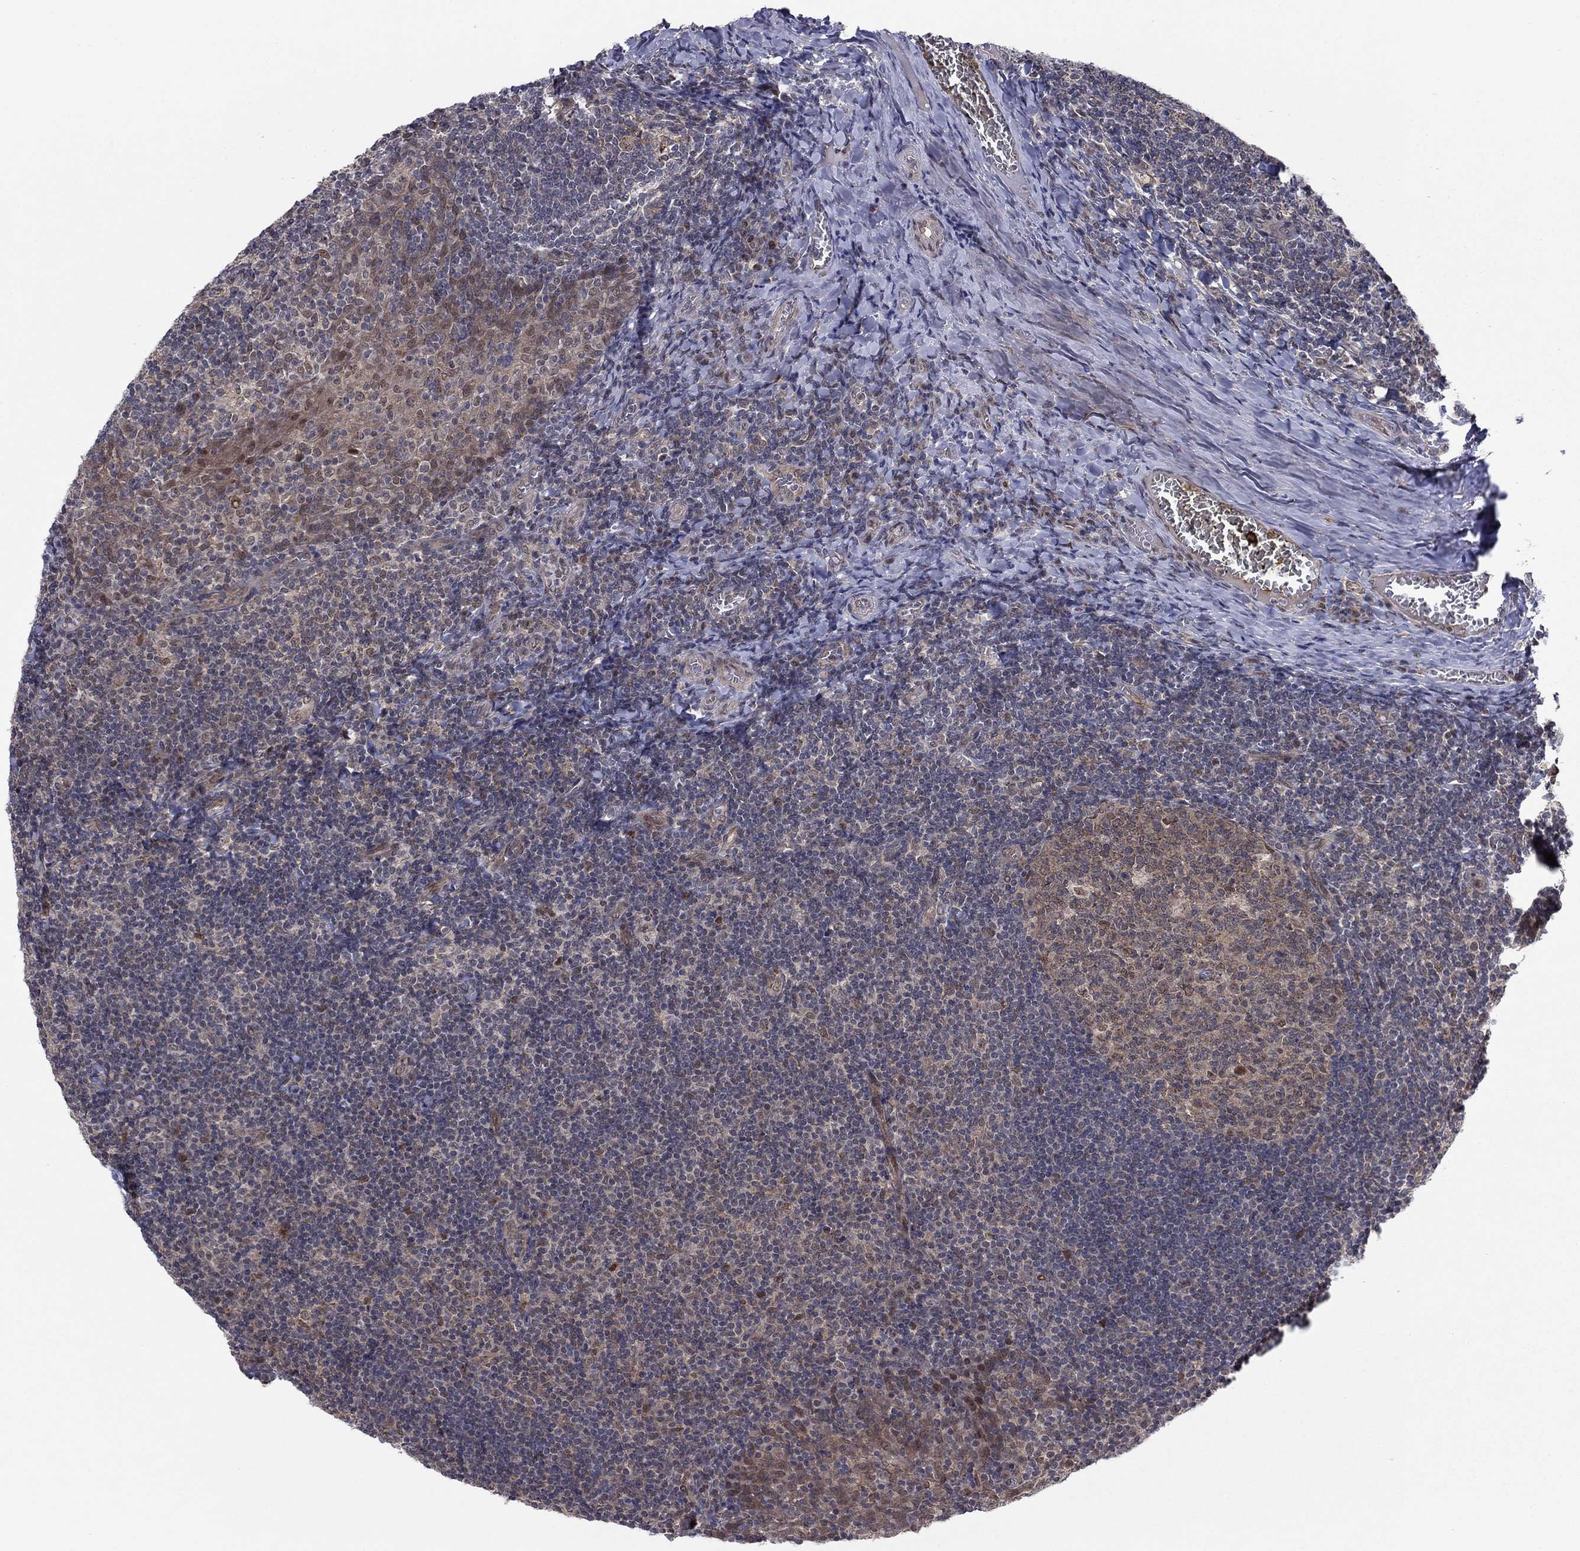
{"staining": {"intensity": "weak", "quantity": ">75%", "location": "cytoplasmic/membranous"}, "tissue": "tonsil", "cell_type": "Germinal center cells", "image_type": "normal", "snomed": [{"axis": "morphology", "description": "Normal tissue, NOS"}, {"axis": "topography", "description": "Tonsil"}], "caption": "DAB (3,3'-diaminobenzidine) immunohistochemical staining of normal human tonsil reveals weak cytoplasmic/membranous protein positivity in about >75% of germinal center cells. Nuclei are stained in blue.", "gene": "PSMC1", "patient": {"sex": "female", "age": 13}}